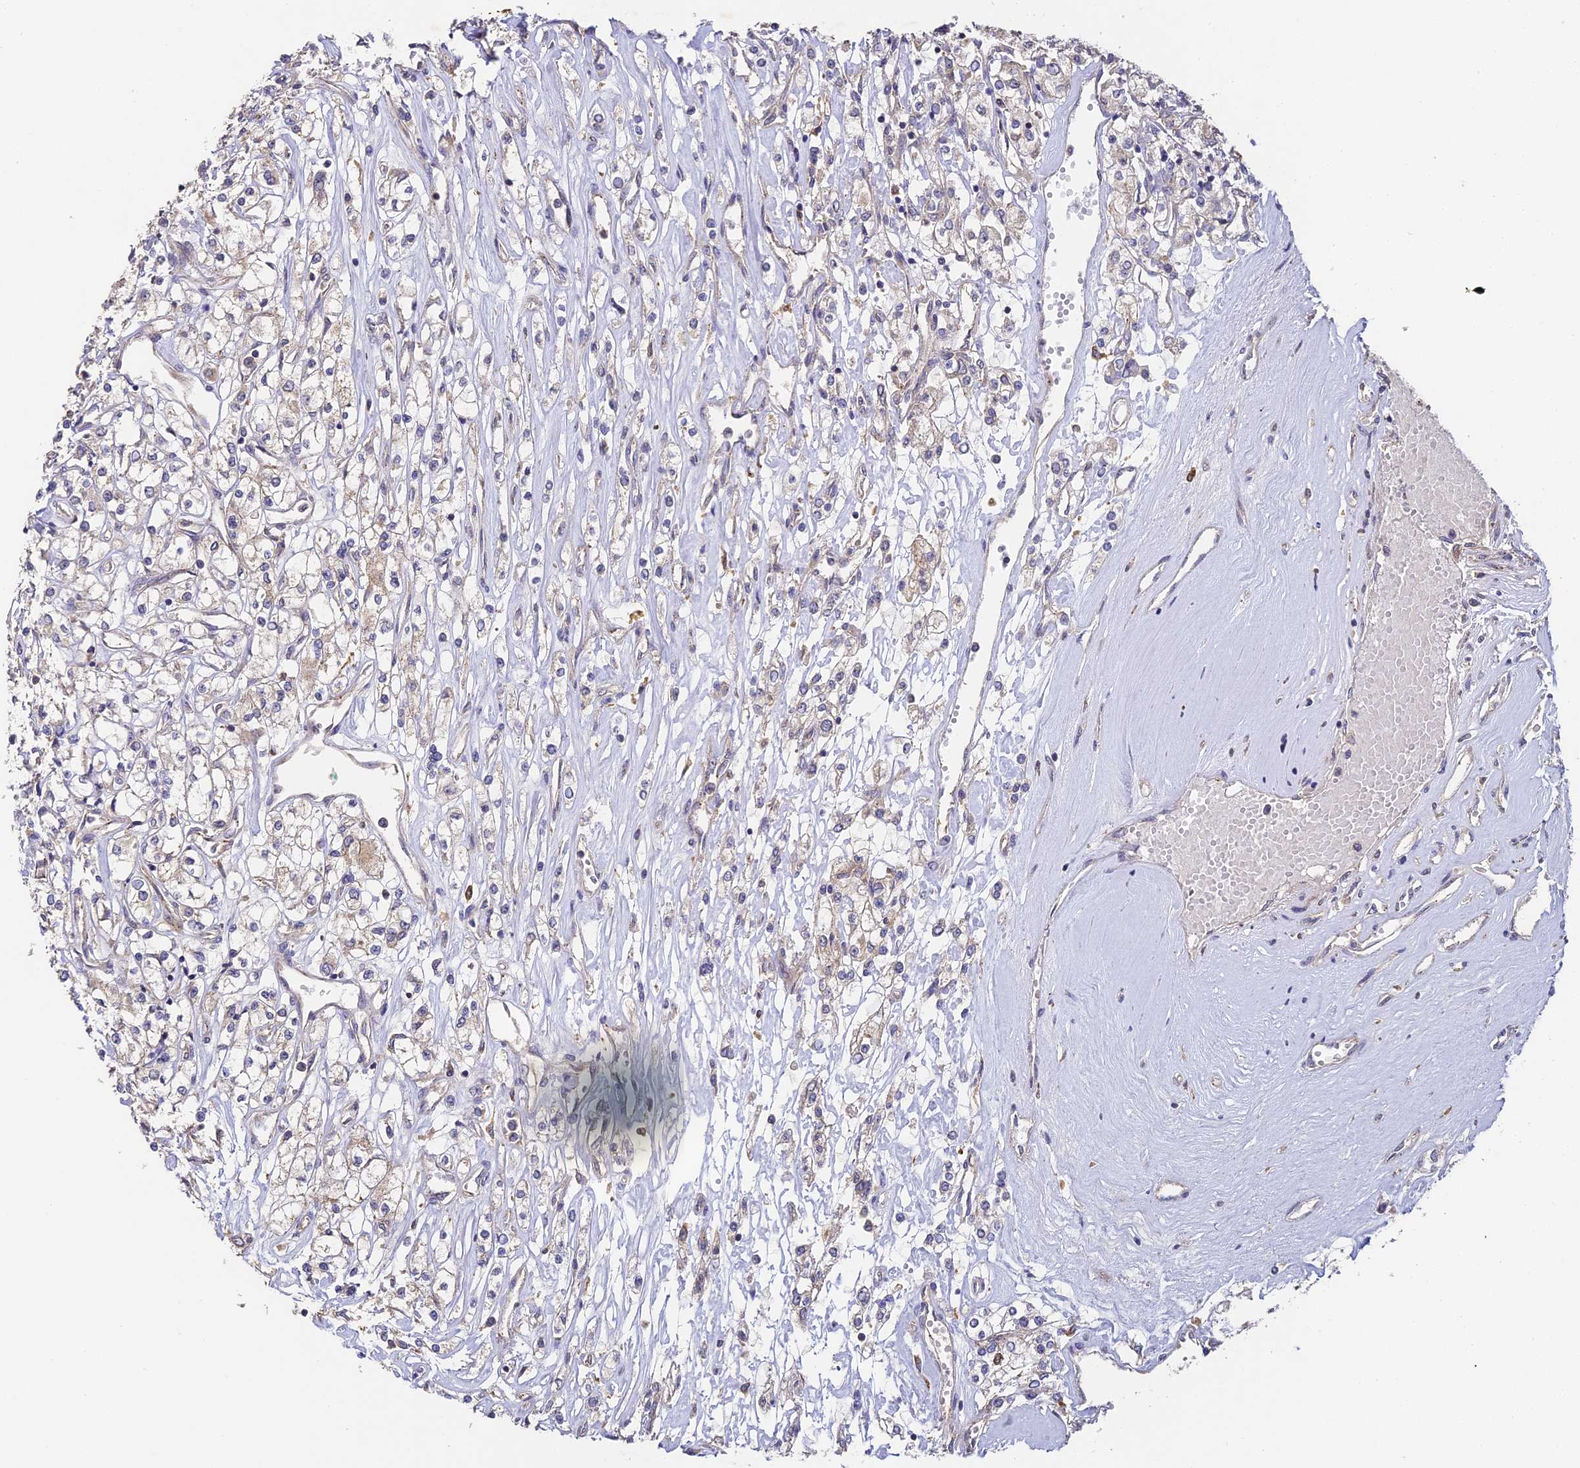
{"staining": {"intensity": "weak", "quantity": "25%-75%", "location": "cytoplasmic/membranous"}, "tissue": "renal cancer", "cell_type": "Tumor cells", "image_type": "cancer", "snomed": [{"axis": "morphology", "description": "Adenocarcinoma, NOS"}, {"axis": "topography", "description": "Kidney"}], "caption": "IHC (DAB (3,3'-diaminobenzidine)) staining of renal cancer displays weak cytoplasmic/membranous protein staining in about 25%-75% of tumor cells.", "gene": "YAE1", "patient": {"sex": "female", "age": 59}}